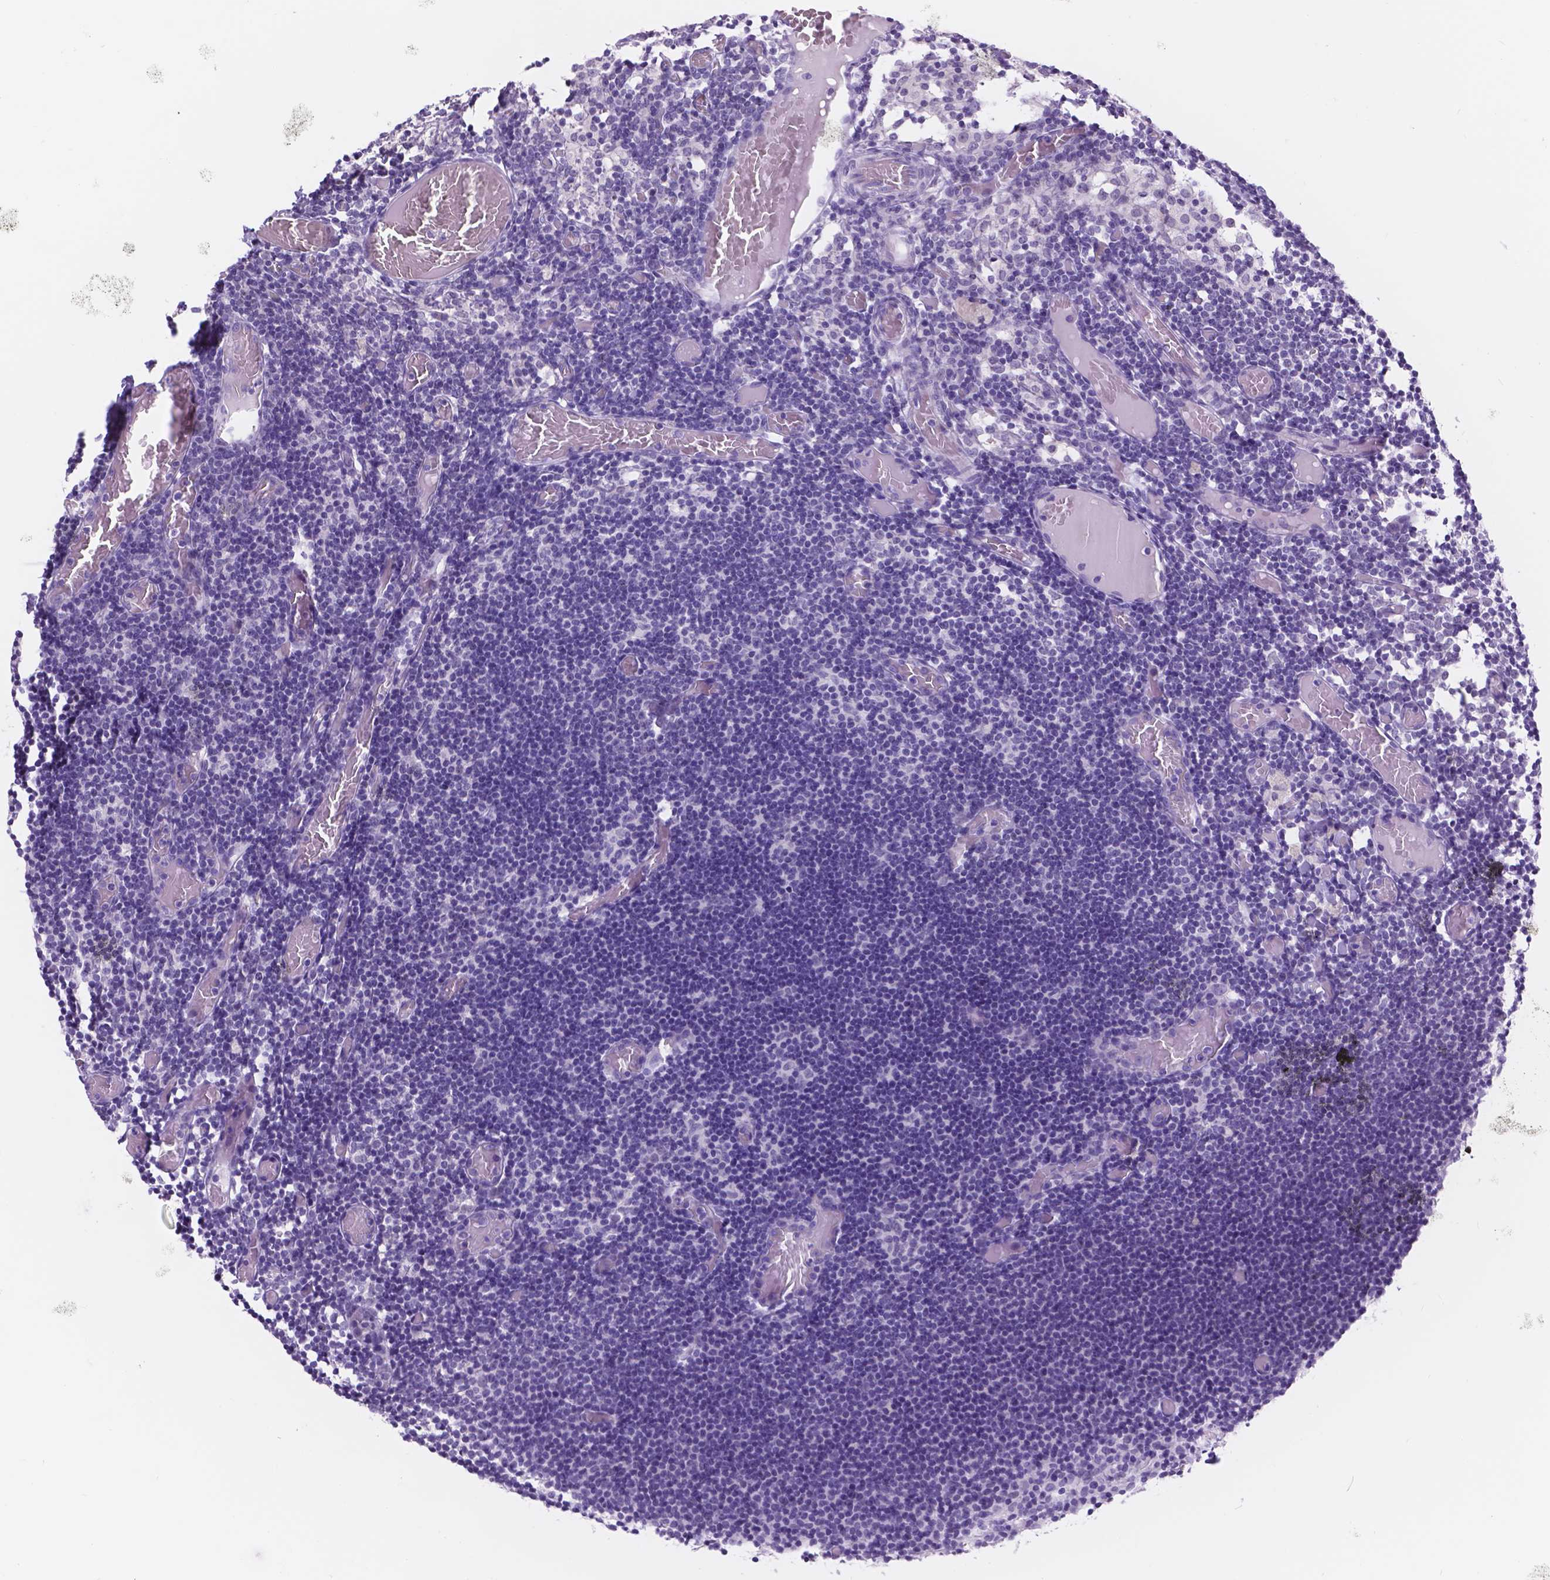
{"staining": {"intensity": "negative", "quantity": "none", "location": "none"}, "tissue": "lymph node", "cell_type": "Germinal center cells", "image_type": "normal", "snomed": [{"axis": "morphology", "description": "Normal tissue, NOS"}, {"axis": "topography", "description": "Lymph node"}], "caption": "Immunohistochemistry (IHC) photomicrograph of benign lymph node stained for a protein (brown), which displays no expression in germinal center cells.", "gene": "DCC", "patient": {"sex": "female", "age": 41}}